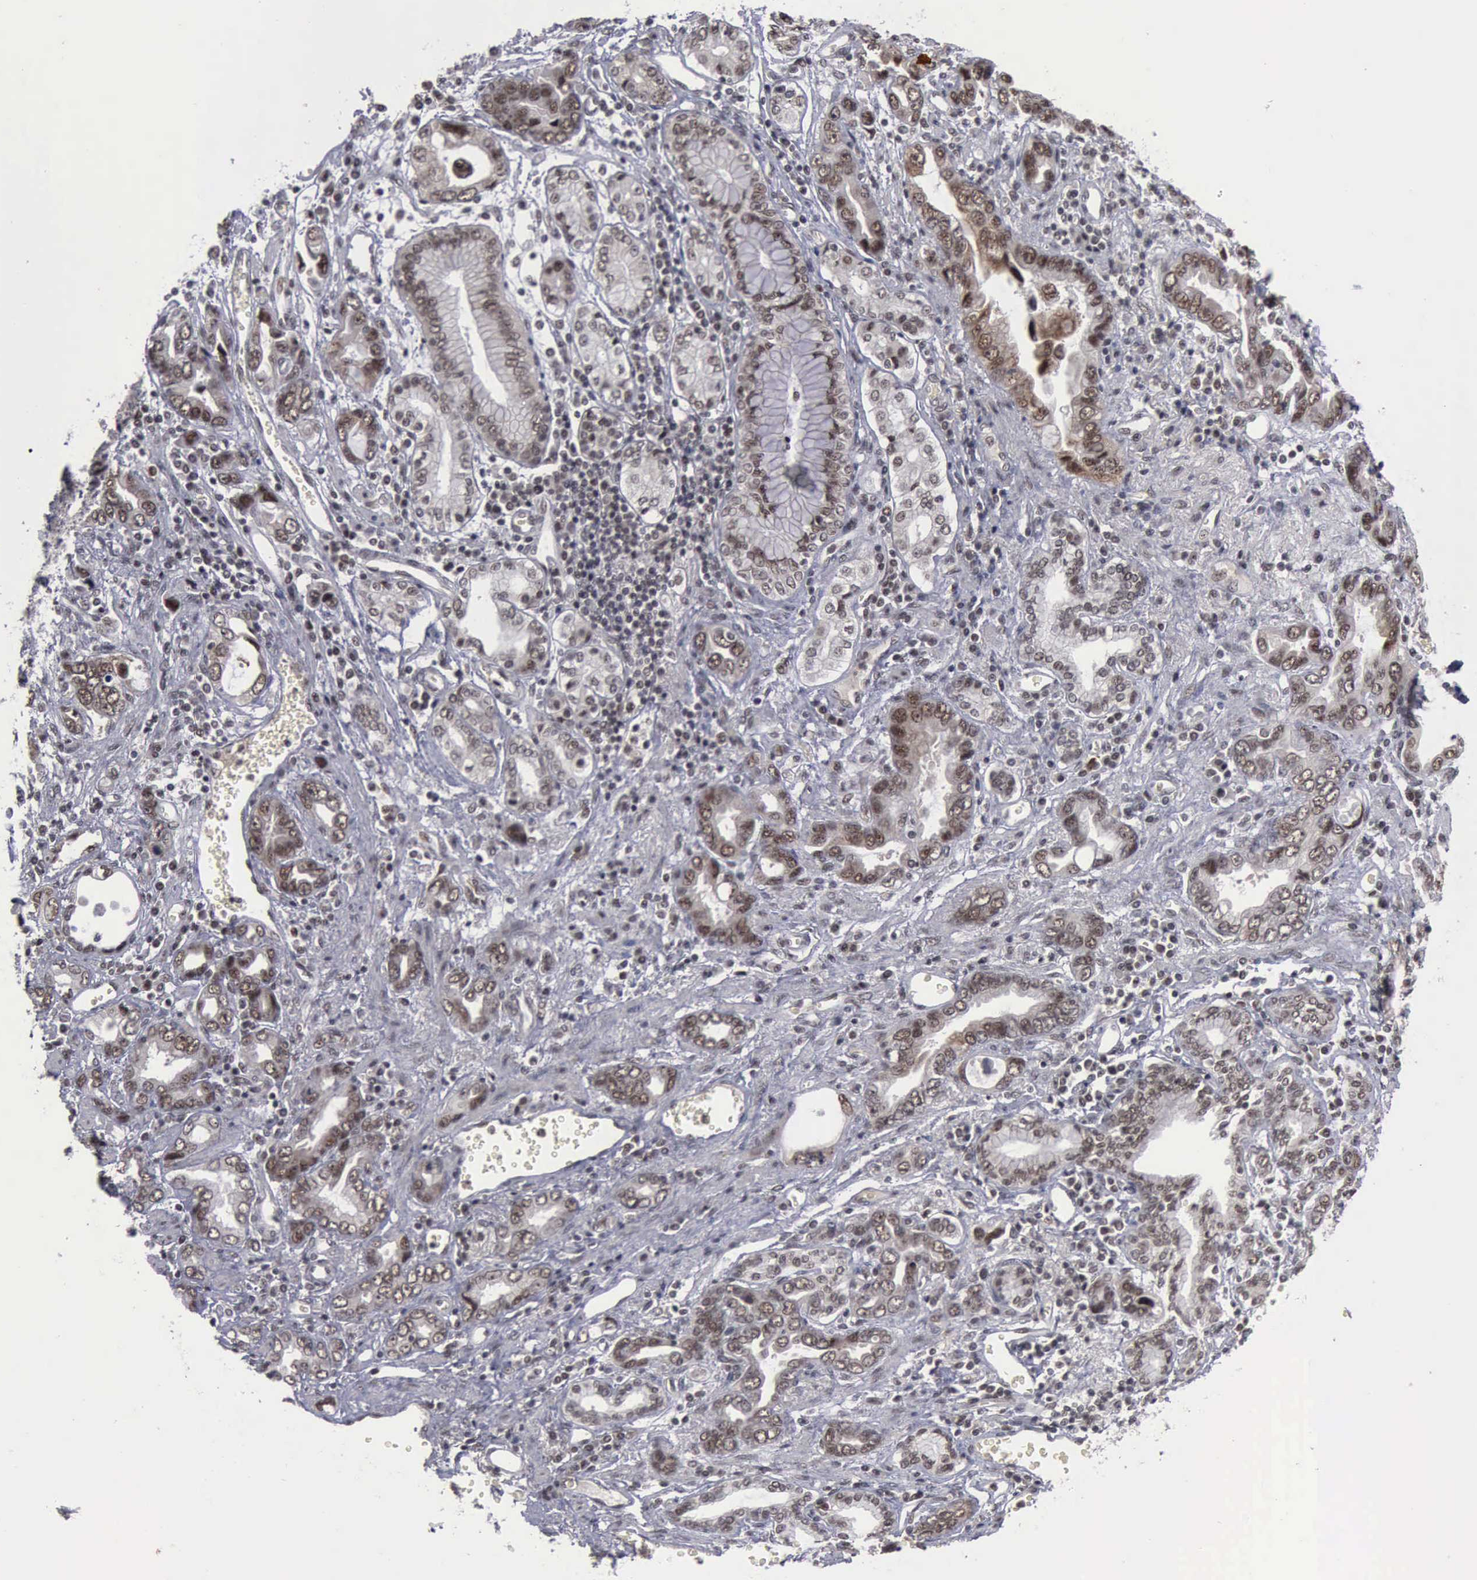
{"staining": {"intensity": "weak", "quantity": ">75%", "location": "cytoplasmic/membranous,nuclear"}, "tissue": "stomach cancer", "cell_type": "Tumor cells", "image_type": "cancer", "snomed": [{"axis": "morphology", "description": "Adenocarcinoma, NOS"}, {"axis": "topography", "description": "Stomach"}], "caption": "Protein analysis of adenocarcinoma (stomach) tissue demonstrates weak cytoplasmic/membranous and nuclear staining in approximately >75% of tumor cells.", "gene": "ATM", "patient": {"sex": "male", "age": 78}}